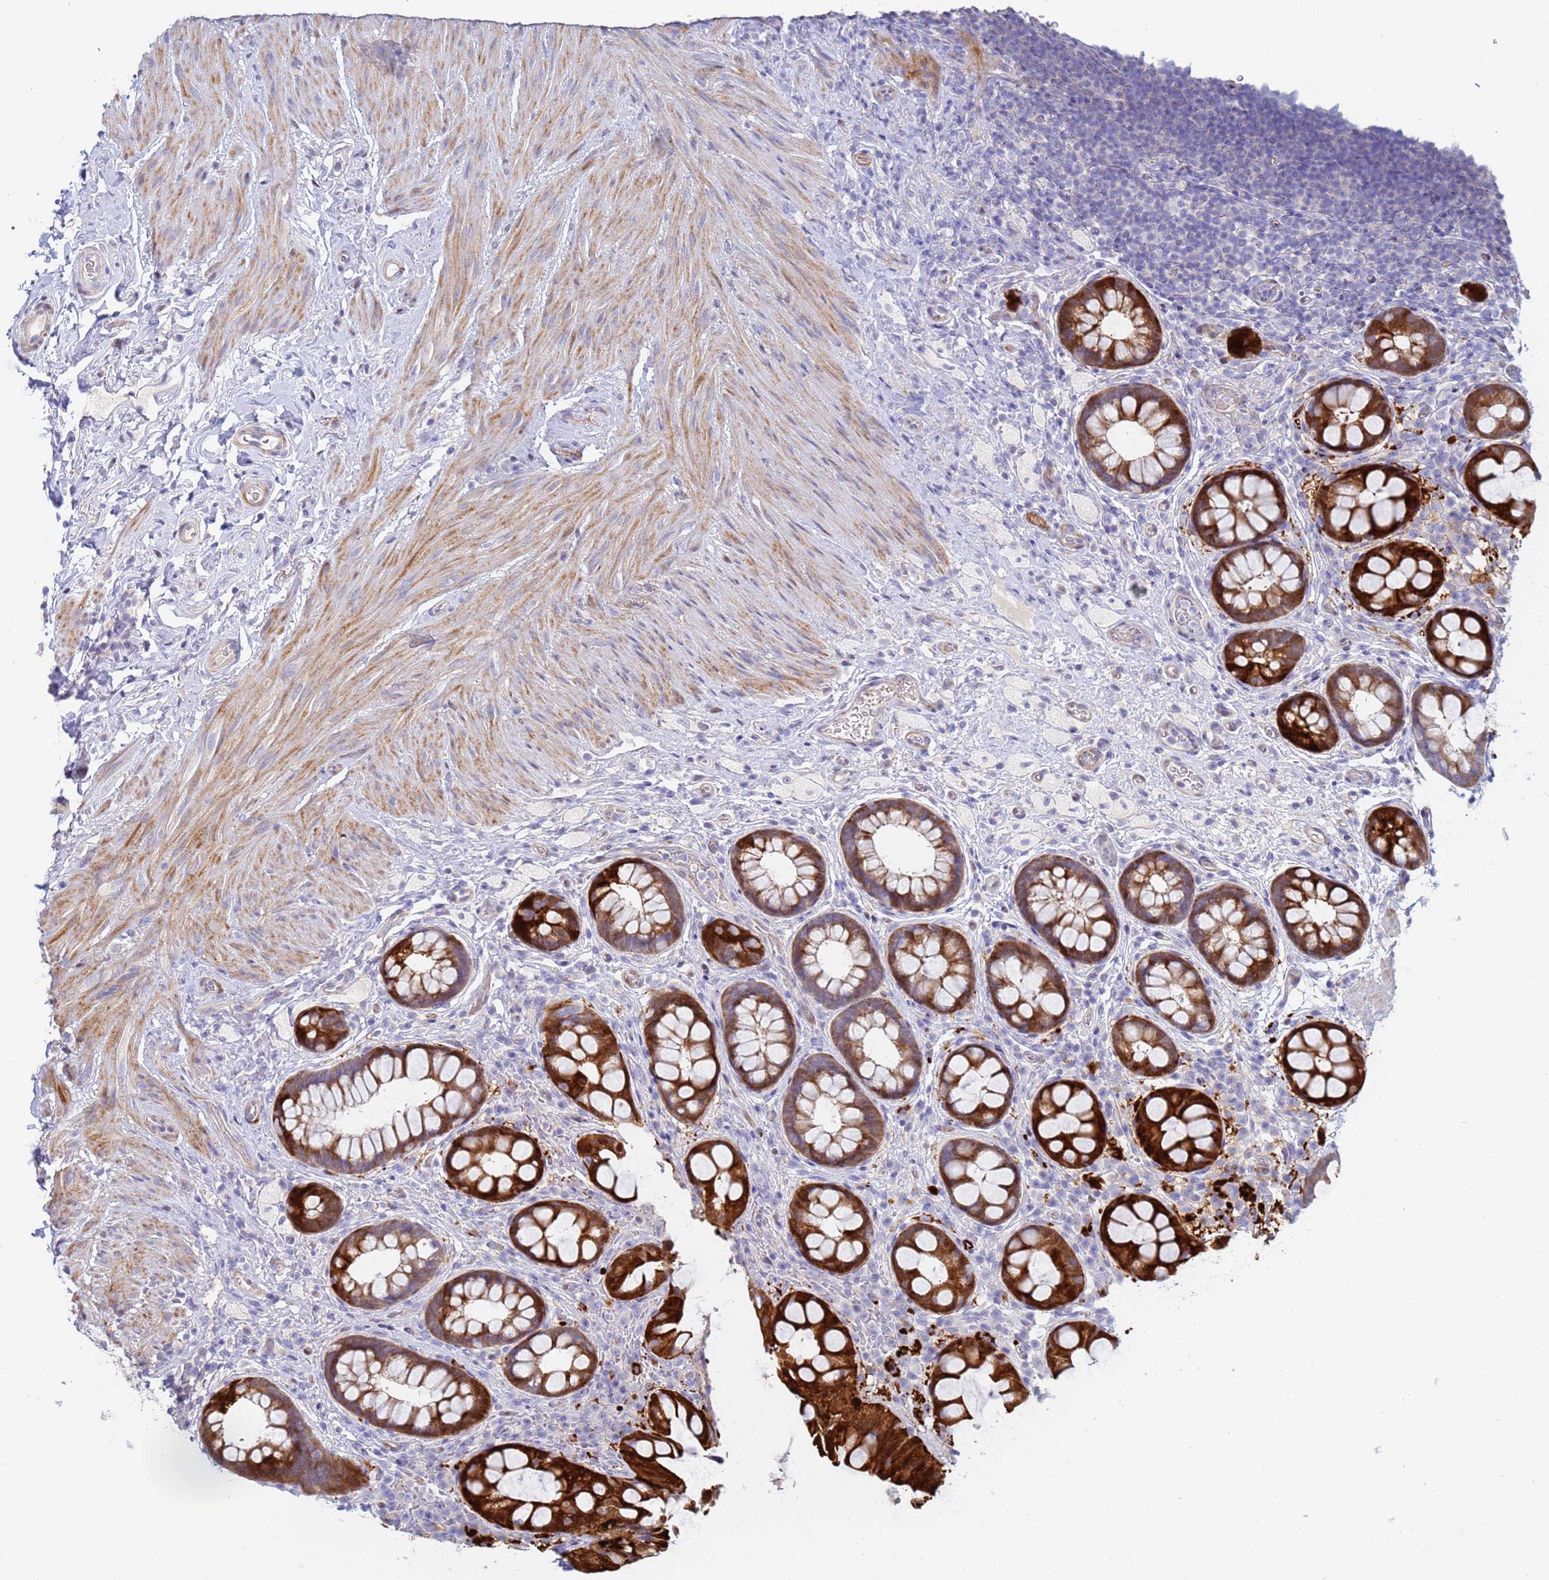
{"staining": {"intensity": "strong", "quantity": "25%-75%", "location": "cytoplasmic/membranous,nuclear"}, "tissue": "rectum", "cell_type": "Glandular cells", "image_type": "normal", "snomed": [{"axis": "morphology", "description": "Normal tissue, NOS"}, {"axis": "topography", "description": "Rectum"}, {"axis": "topography", "description": "Peripheral nerve tissue"}], "caption": "Brown immunohistochemical staining in normal human rectum shows strong cytoplasmic/membranous,nuclear staining in about 25%-75% of glandular cells. Using DAB (brown) and hematoxylin (blue) stains, captured at high magnification using brightfield microscopy.", "gene": "PPP6R1", "patient": {"sex": "female", "age": 69}}